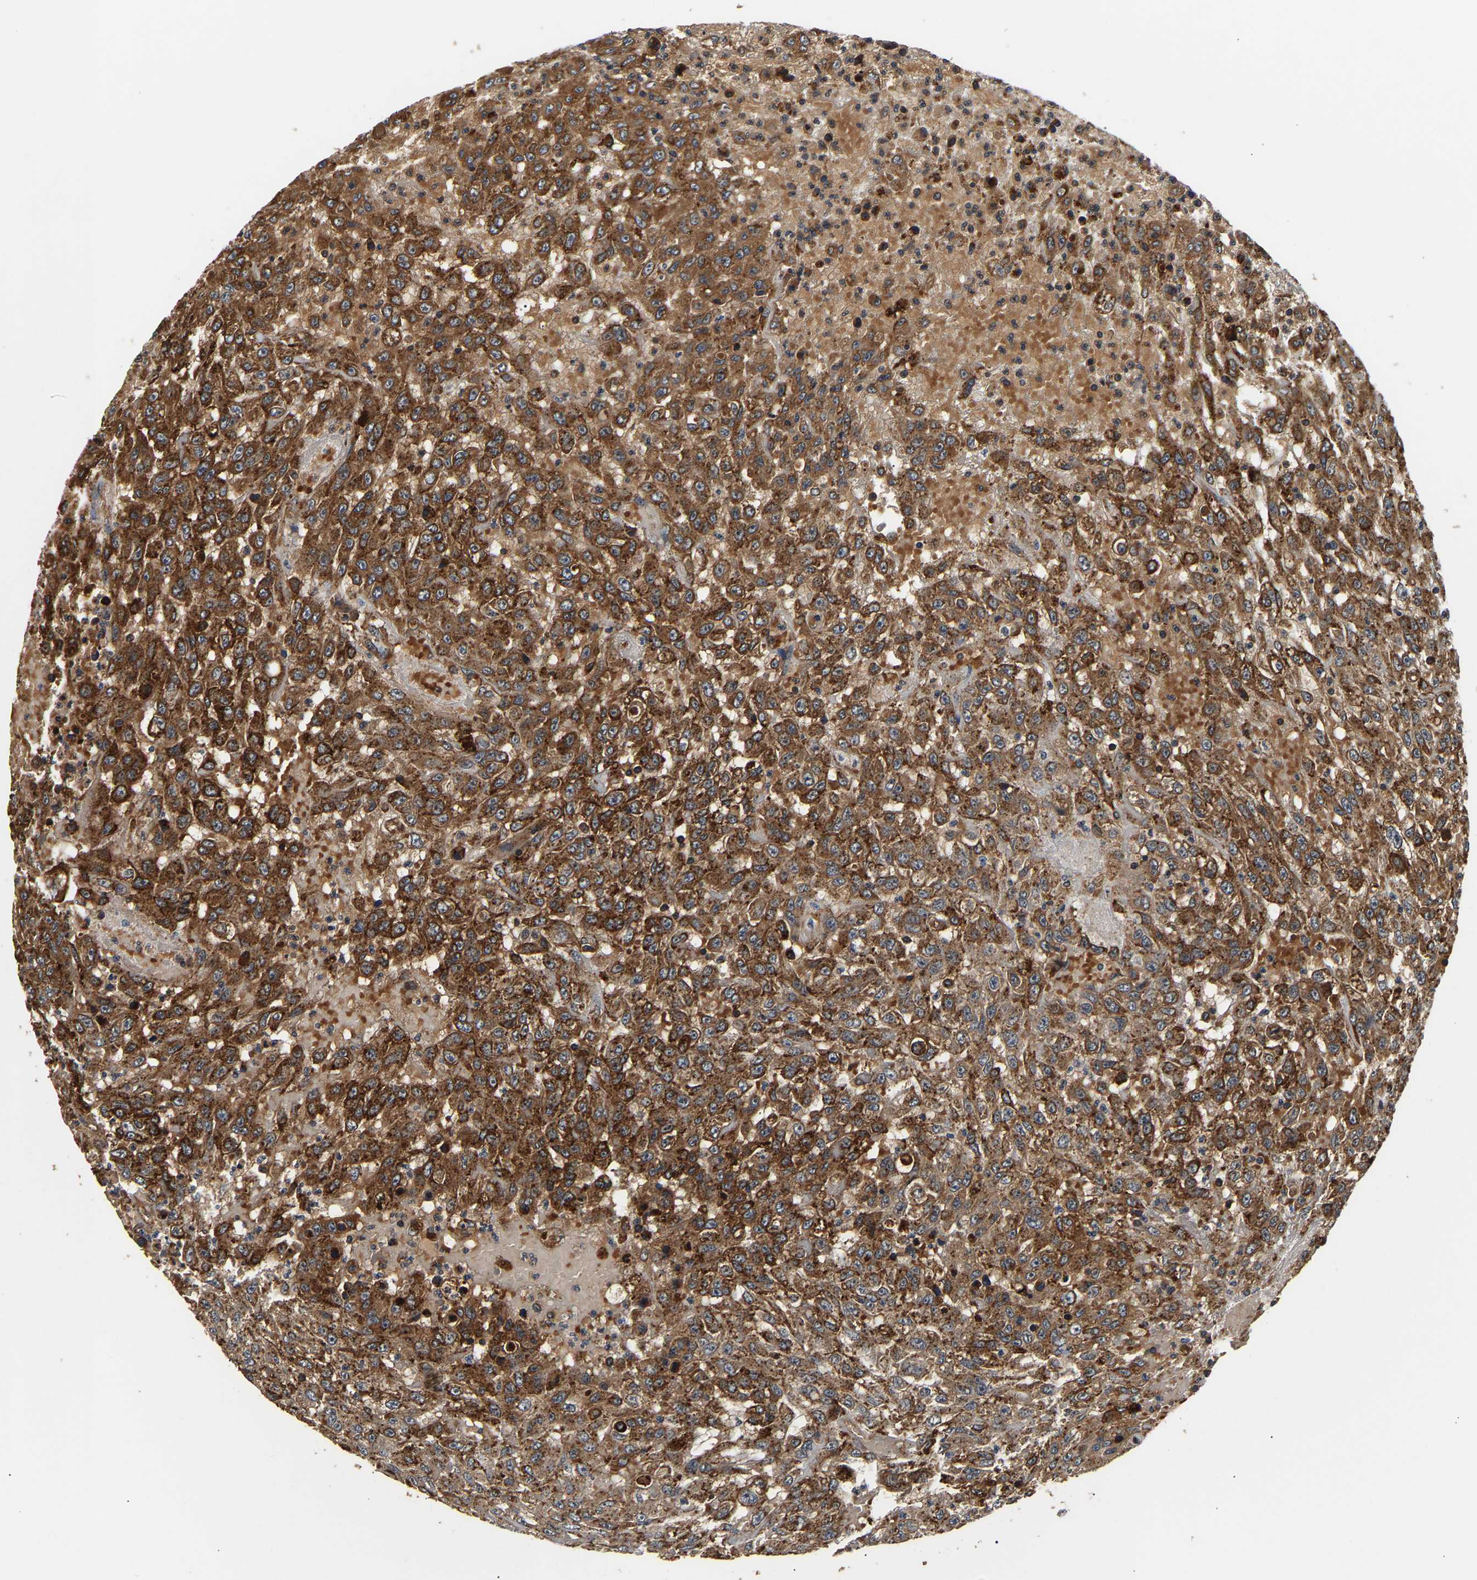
{"staining": {"intensity": "strong", "quantity": ">75%", "location": "cytoplasmic/membranous"}, "tissue": "urothelial cancer", "cell_type": "Tumor cells", "image_type": "cancer", "snomed": [{"axis": "morphology", "description": "Urothelial carcinoma, High grade"}, {"axis": "topography", "description": "Urinary bladder"}], "caption": "Immunohistochemistry (IHC) micrograph of neoplastic tissue: urothelial cancer stained using IHC demonstrates high levels of strong protein expression localized specifically in the cytoplasmic/membranous of tumor cells, appearing as a cytoplasmic/membranous brown color.", "gene": "SMU1", "patient": {"sex": "male", "age": 46}}